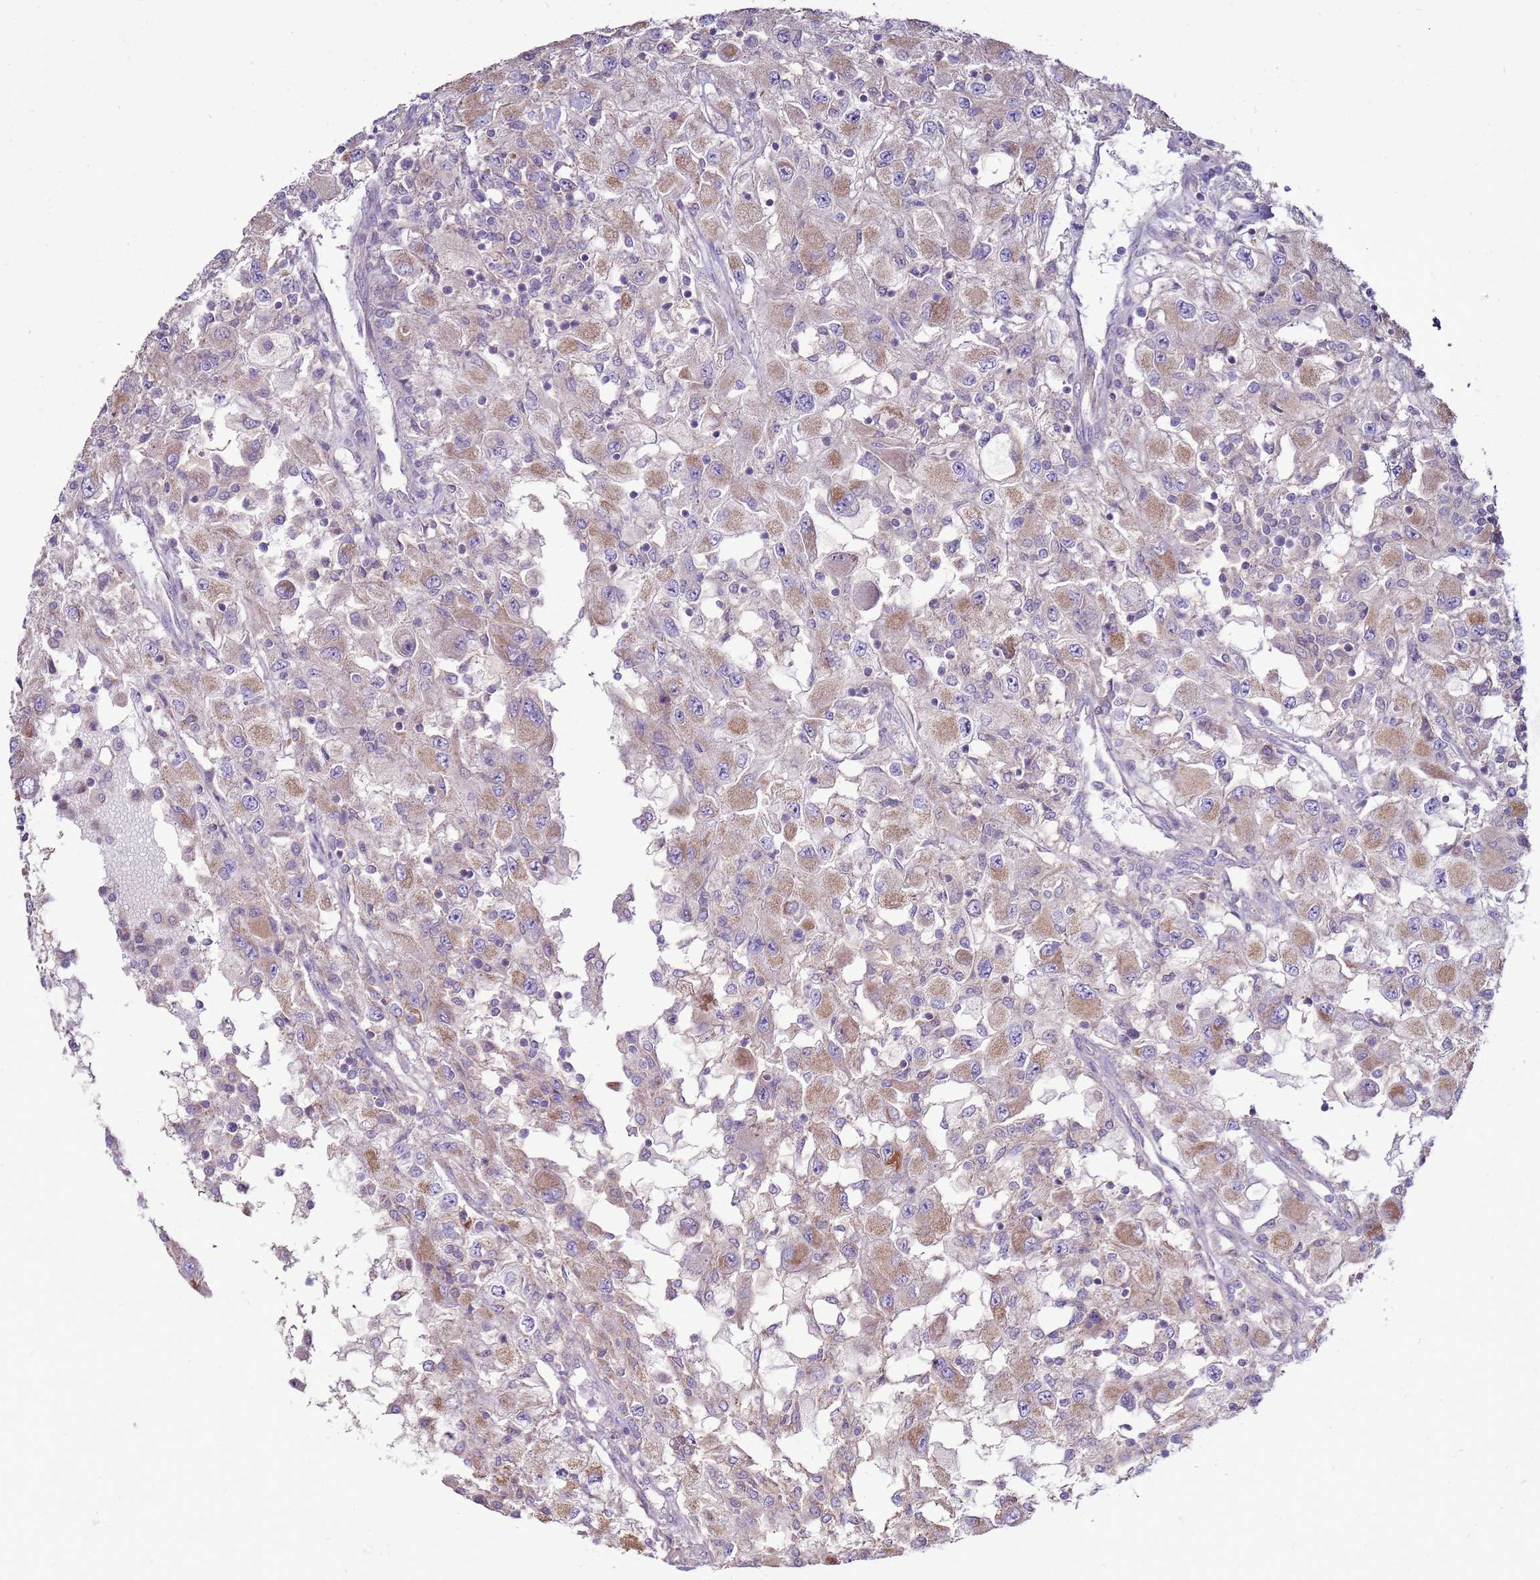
{"staining": {"intensity": "moderate", "quantity": "25%-75%", "location": "cytoplasmic/membranous"}, "tissue": "renal cancer", "cell_type": "Tumor cells", "image_type": "cancer", "snomed": [{"axis": "morphology", "description": "Adenocarcinoma, NOS"}, {"axis": "topography", "description": "Kidney"}], "caption": "Renal cancer (adenocarcinoma) was stained to show a protein in brown. There is medium levels of moderate cytoplasmic/membranous staining in approximately 25%-75% of tumor cells.", "gene": "TRAPPC4", "patient": {"sex": "female", "age": 67}}